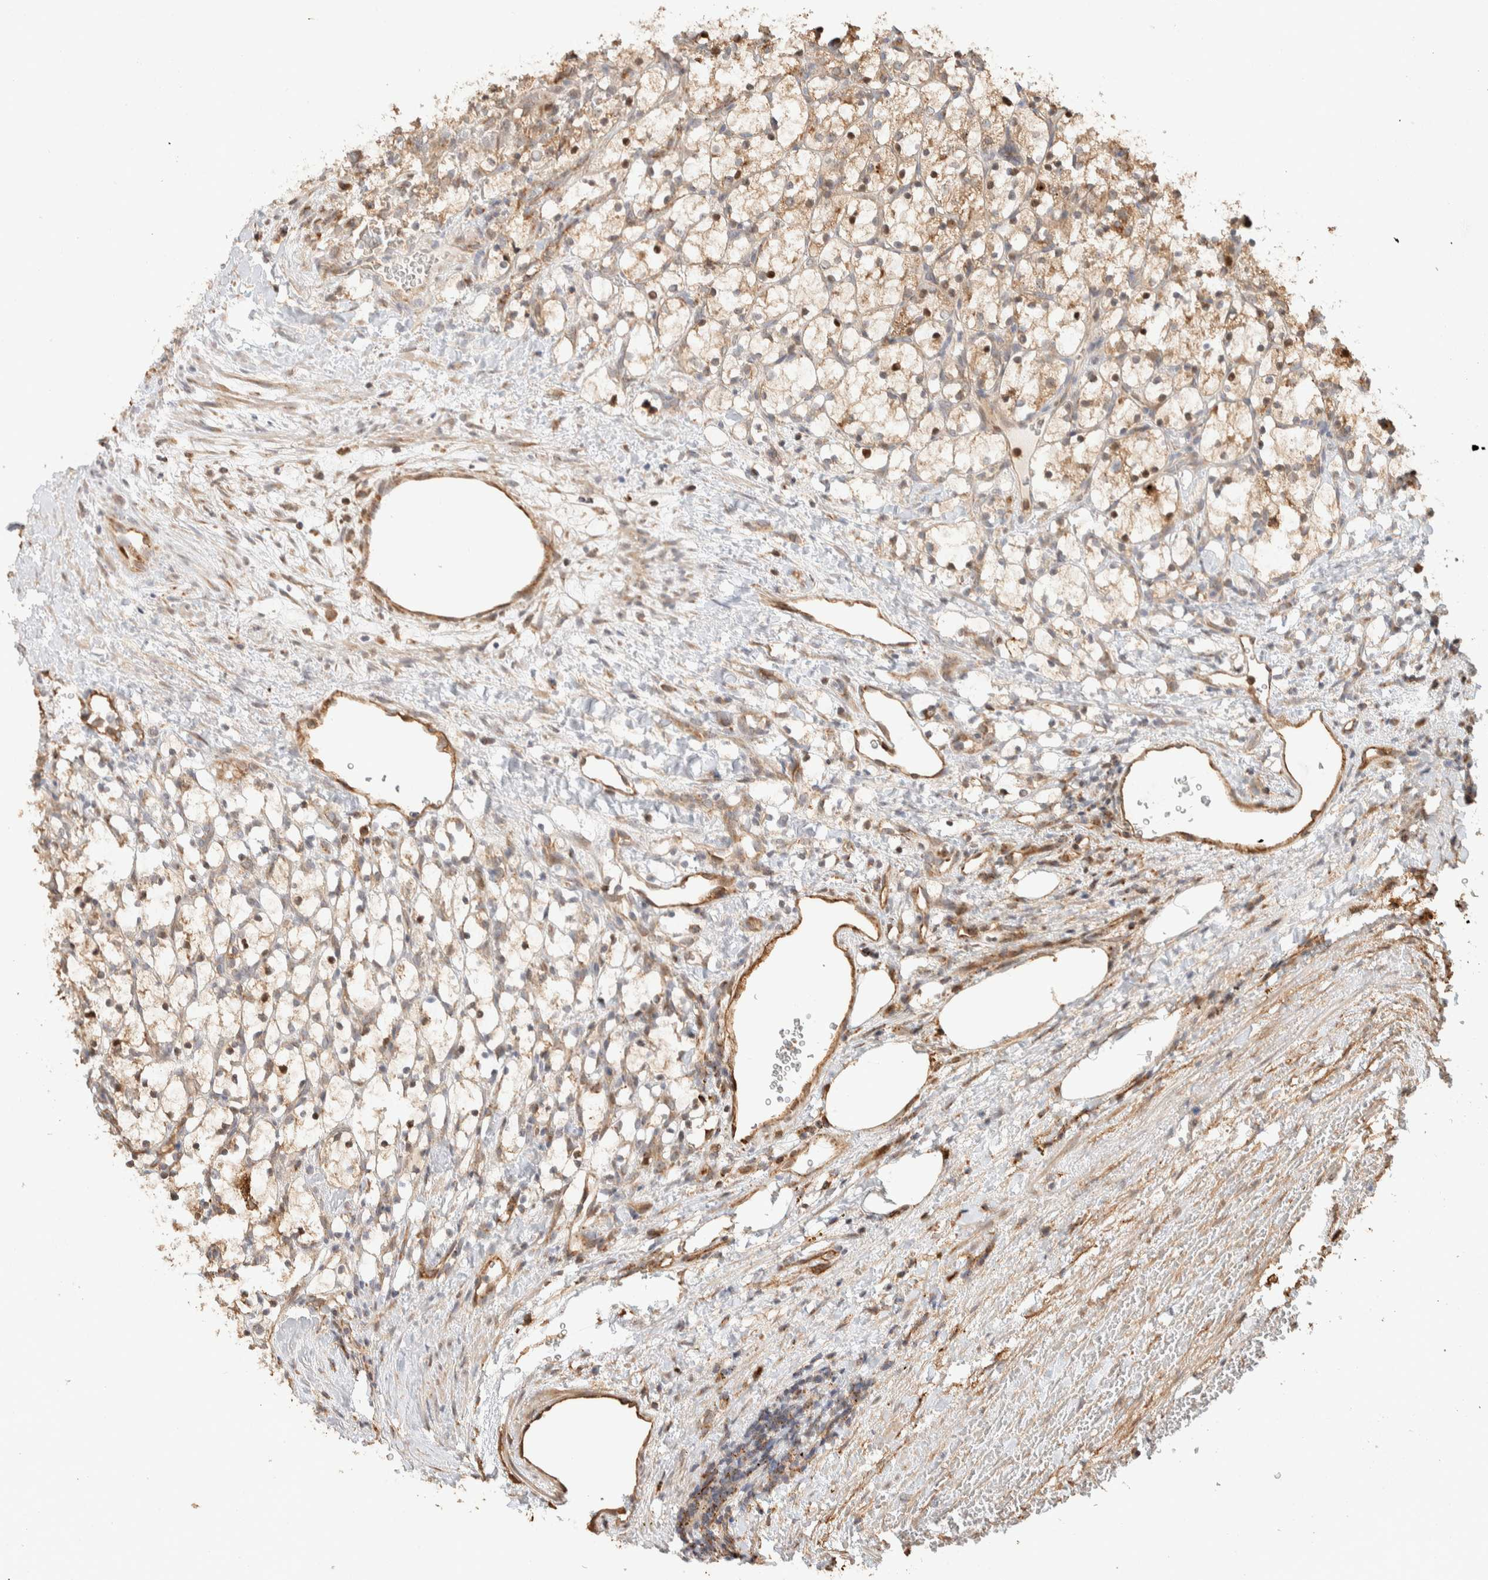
{"staining": {"intensity": "weak", "quantity": ">75%", "location": "cytoplasmic/membranous"}, "tissue": "renal cancer", "cell_type": "Tumor cells", "image_type": "cancer", "snomed": [{"axis": "morphology", "description": "Adenocarcinoma, NOS"}, {"axis": "topography", "description": "Kidney"}], "caption": "The image demonstrates a brown stain indicating the presence of a protein in the cytoplasmic/membranous of tumor cells in renal adenocarcinoma. (Stains: DAB in brown, nuclei in blue, Microscopy: brightfield microscopy at high magnification).", "gene": "KIF9", "patient": {"sex": "female", "age": 69}}